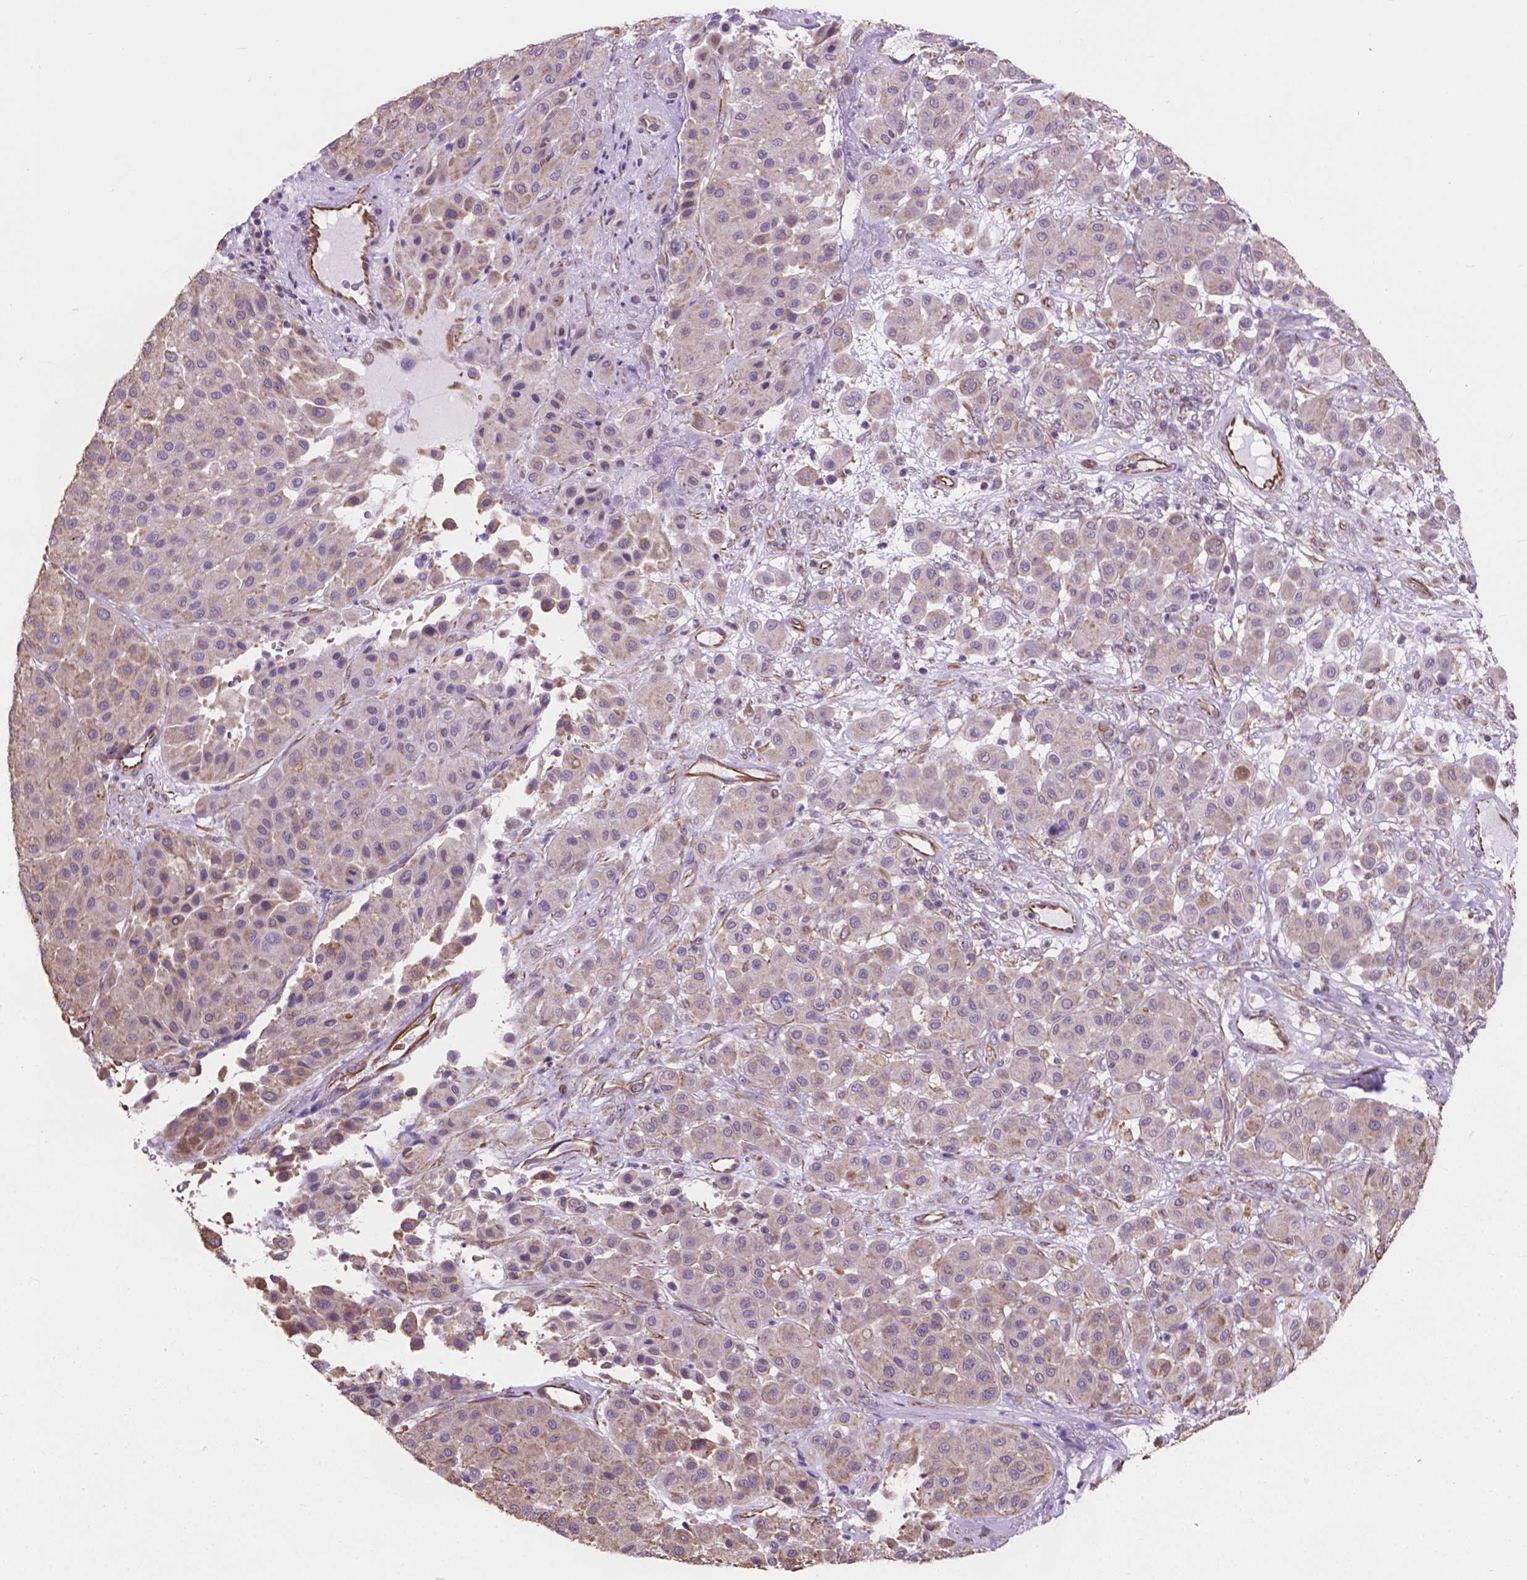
{"staining": {"intensity": "weak", "quantity": "25%-75%", "location": "cytoplasmic/membranous"}, "tissue": "melanoma", "cell_type": "Tumor cells", "image_type": "cancer", "snomed": [{"axis": "morphology", "description": "Malignant melanoma, Metastatic site"}, {"axis": "topography", "description": "Smooth muscle"}], "caption": "Immunohistochemical staining of malignant melanoma (metastatic site) demonstrates low levels of weak cytoplasmic/membranous positivity in approximately 25%-75% of tumor cells.", "gene": "AMOT", "patient": {"sex": "male", "age": 41}}